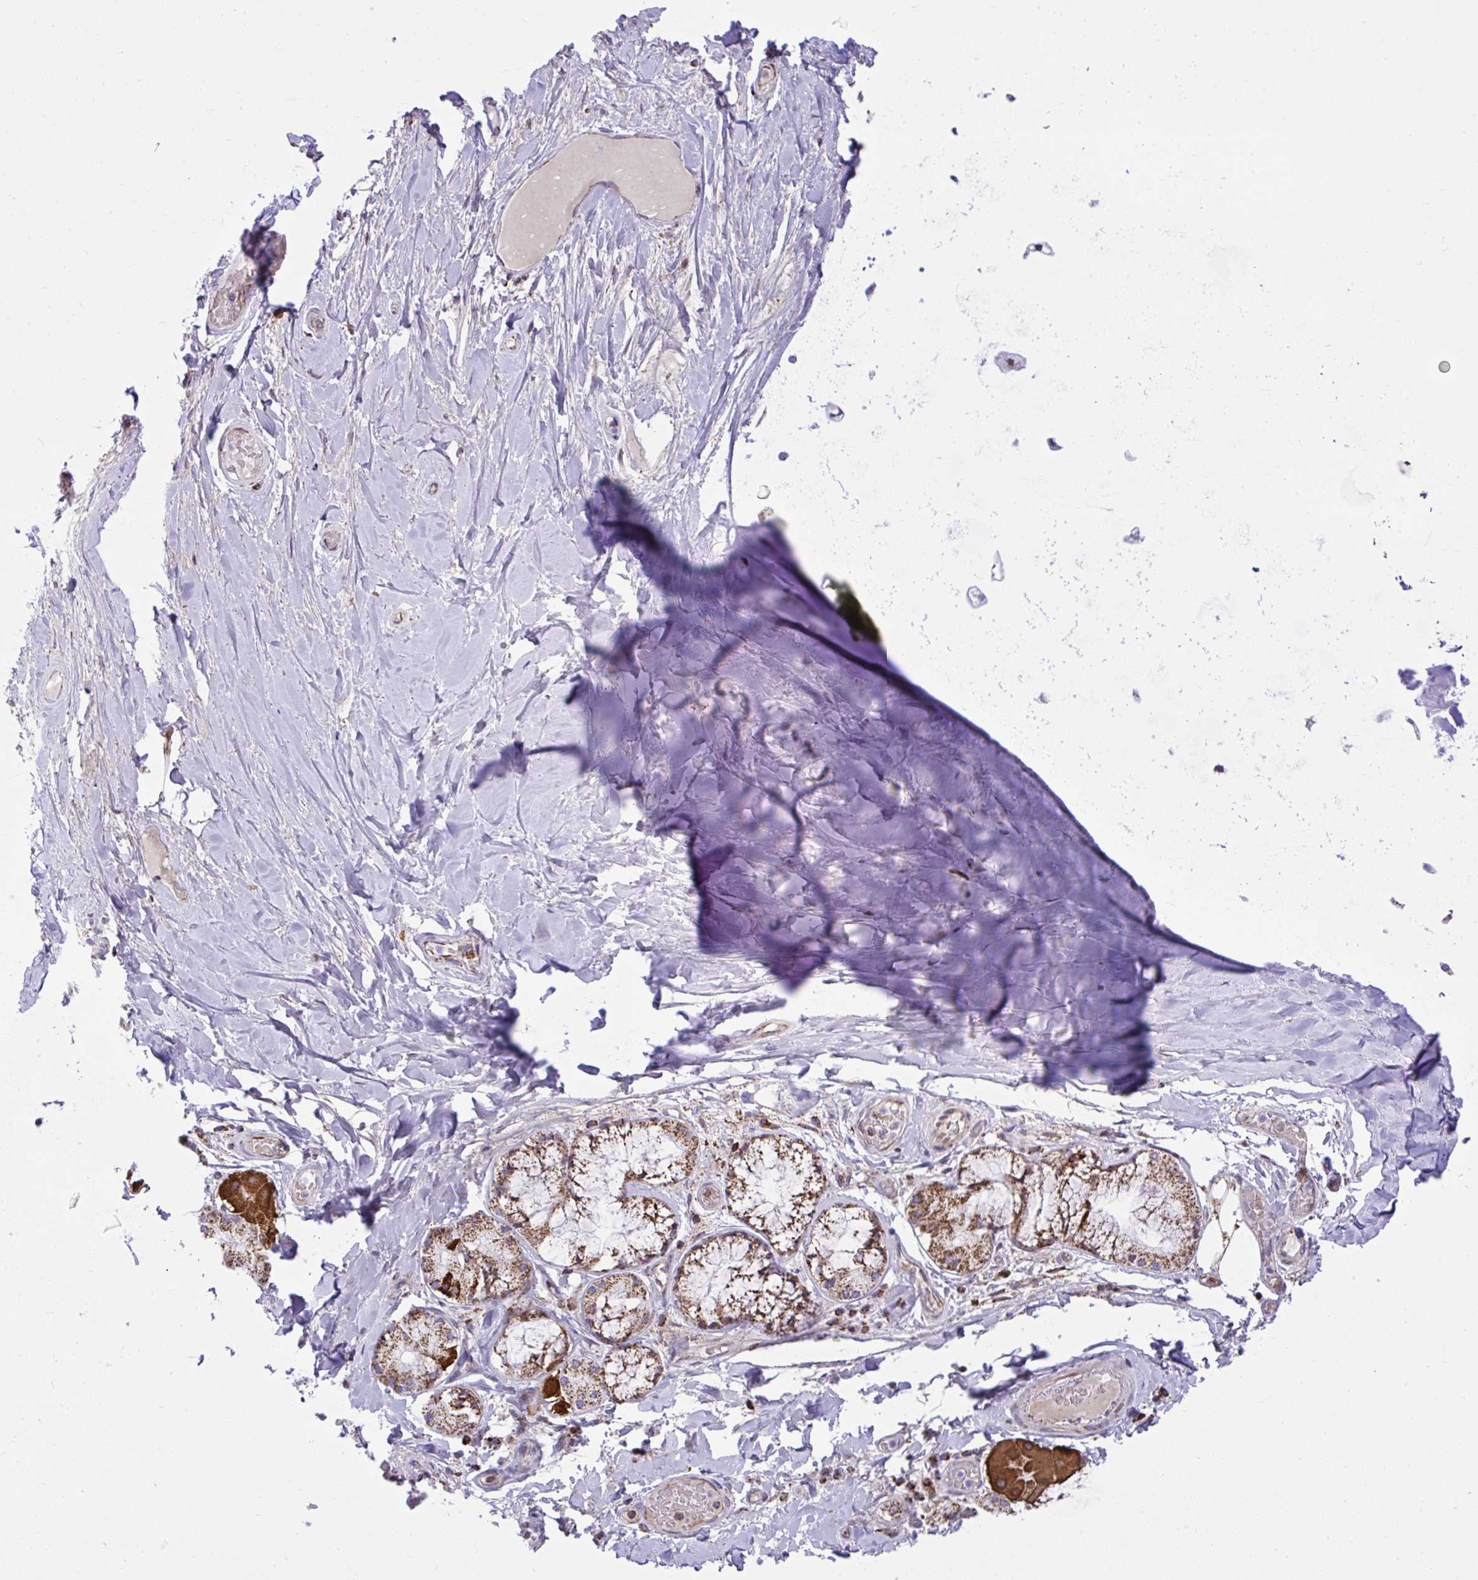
{"staining": {"intensity": "moderate", "quantity": "<25%", "location": "cytoplasmic/membranous"}, "tissue": "soft tissue", "cell_type": "Chondrocytes", "image_type": "normal", "snomed": [{"axis": "morphology", "description": "Normal tissue, NOS"}, {"axis": "topography", "description": "Cartilage tissue"}, {"axis": "topography", "description": "Bronchus"}], "caption": "The immunohistochemical stain highlights moderate cytoplasmic/membranous positivity in chondrocytes of benign soft tissue. The protein of interest is shown in brown color, while the nuclei are stained blue.", "gene": "ZNF362", "patient": {"sex": "male", "age": 64}}